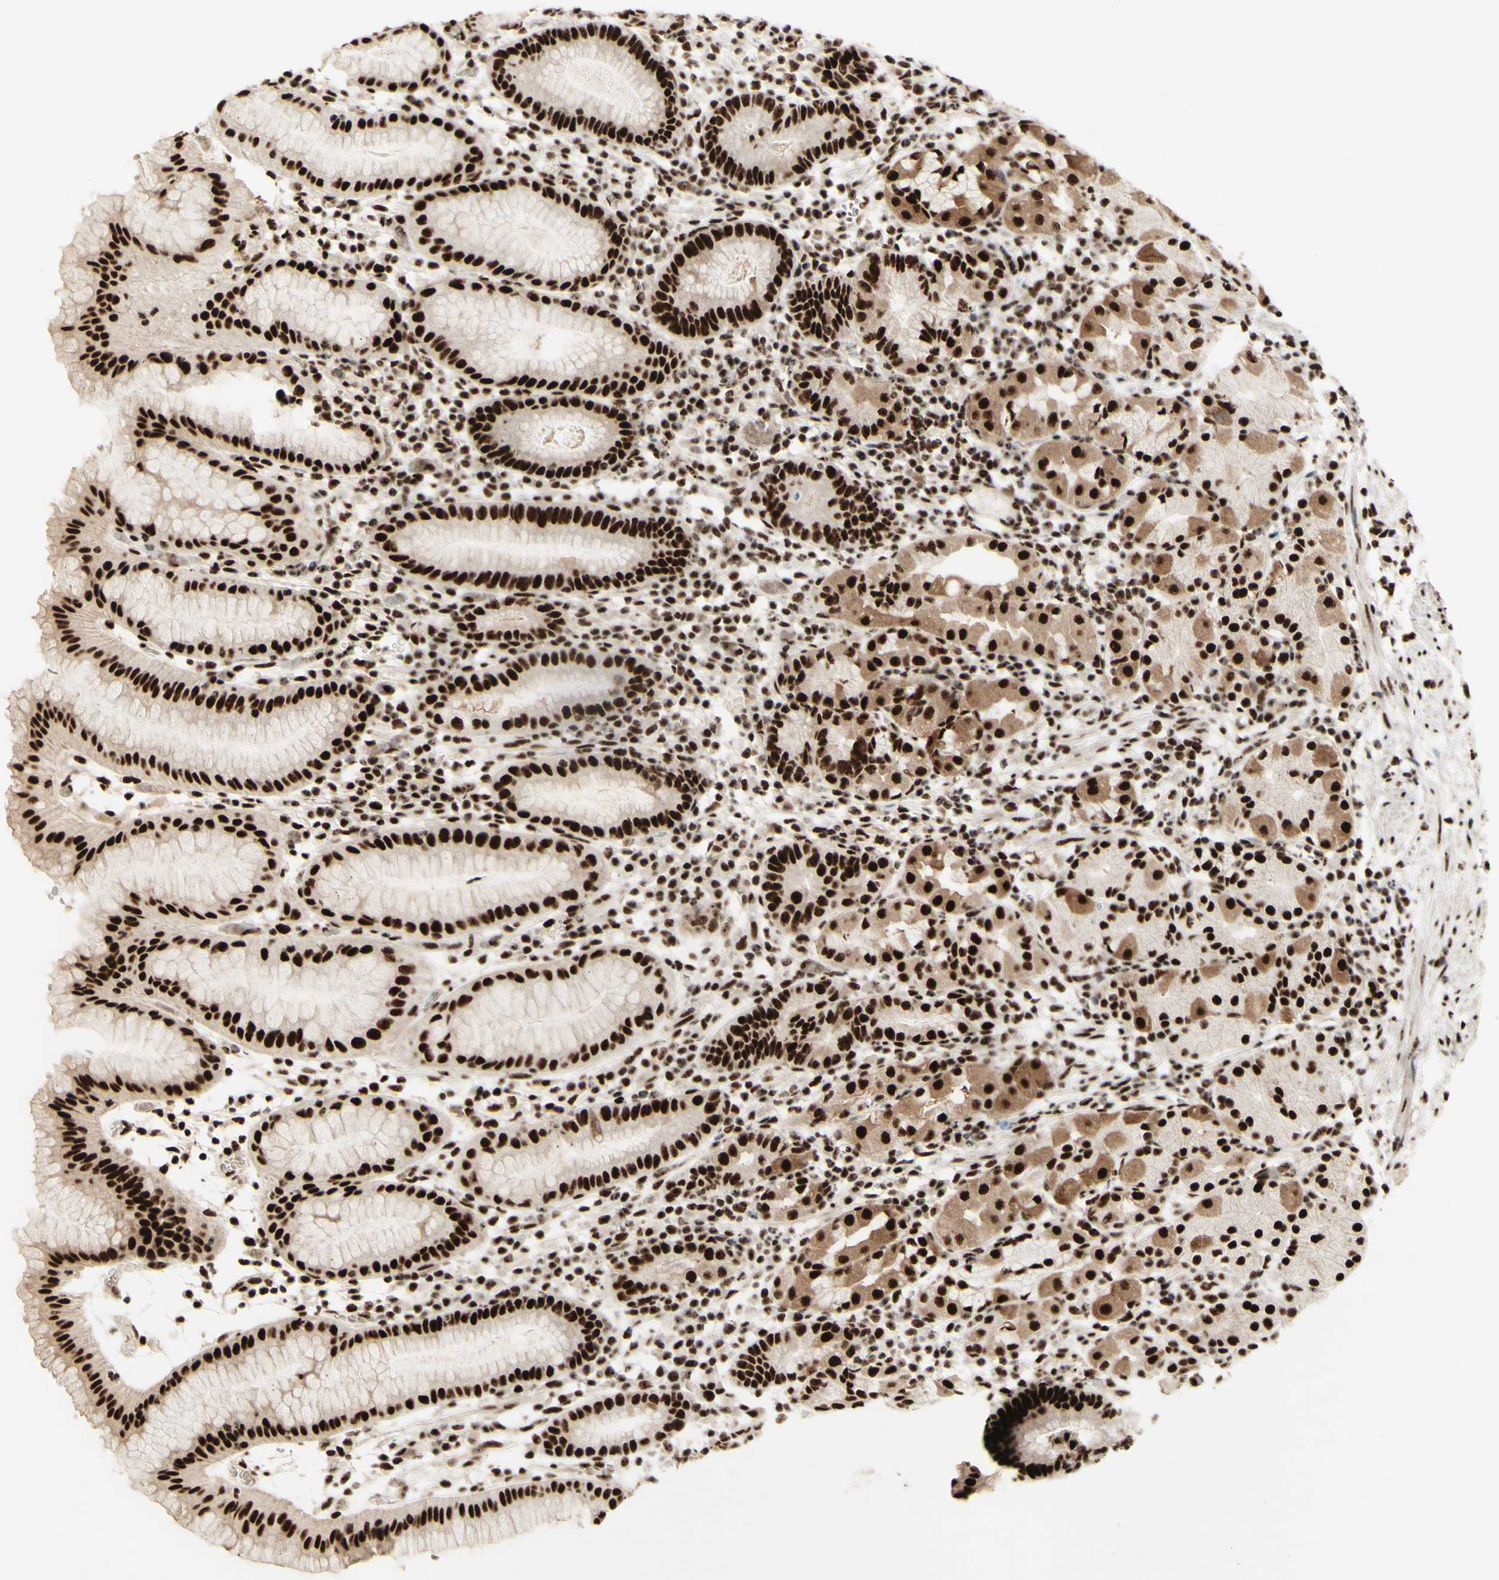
{"staining": {"intensity": "strong", "quantity": ">75%", "location": "cytoplasmic/membranous,nuclear"}, "tissue": "stomach", "cell_type": "Glandular cells", "image_type": "normal", "snomed": [{"axis": "morphology", "description": "Normal tissue, NOS"}, {"axis": "topography", "description": "Stomach"}, {"axis": "topography", "description": "Stomach, lower"}], "caption": "Strong cytoplasmic/membranous,nuclear protein positivity is appreciated in about >75% of glandular cells in stomach. Nuclei are stained in blue.", "gene": "DHX9", "patient": {"sex": "female", "age": 75}}